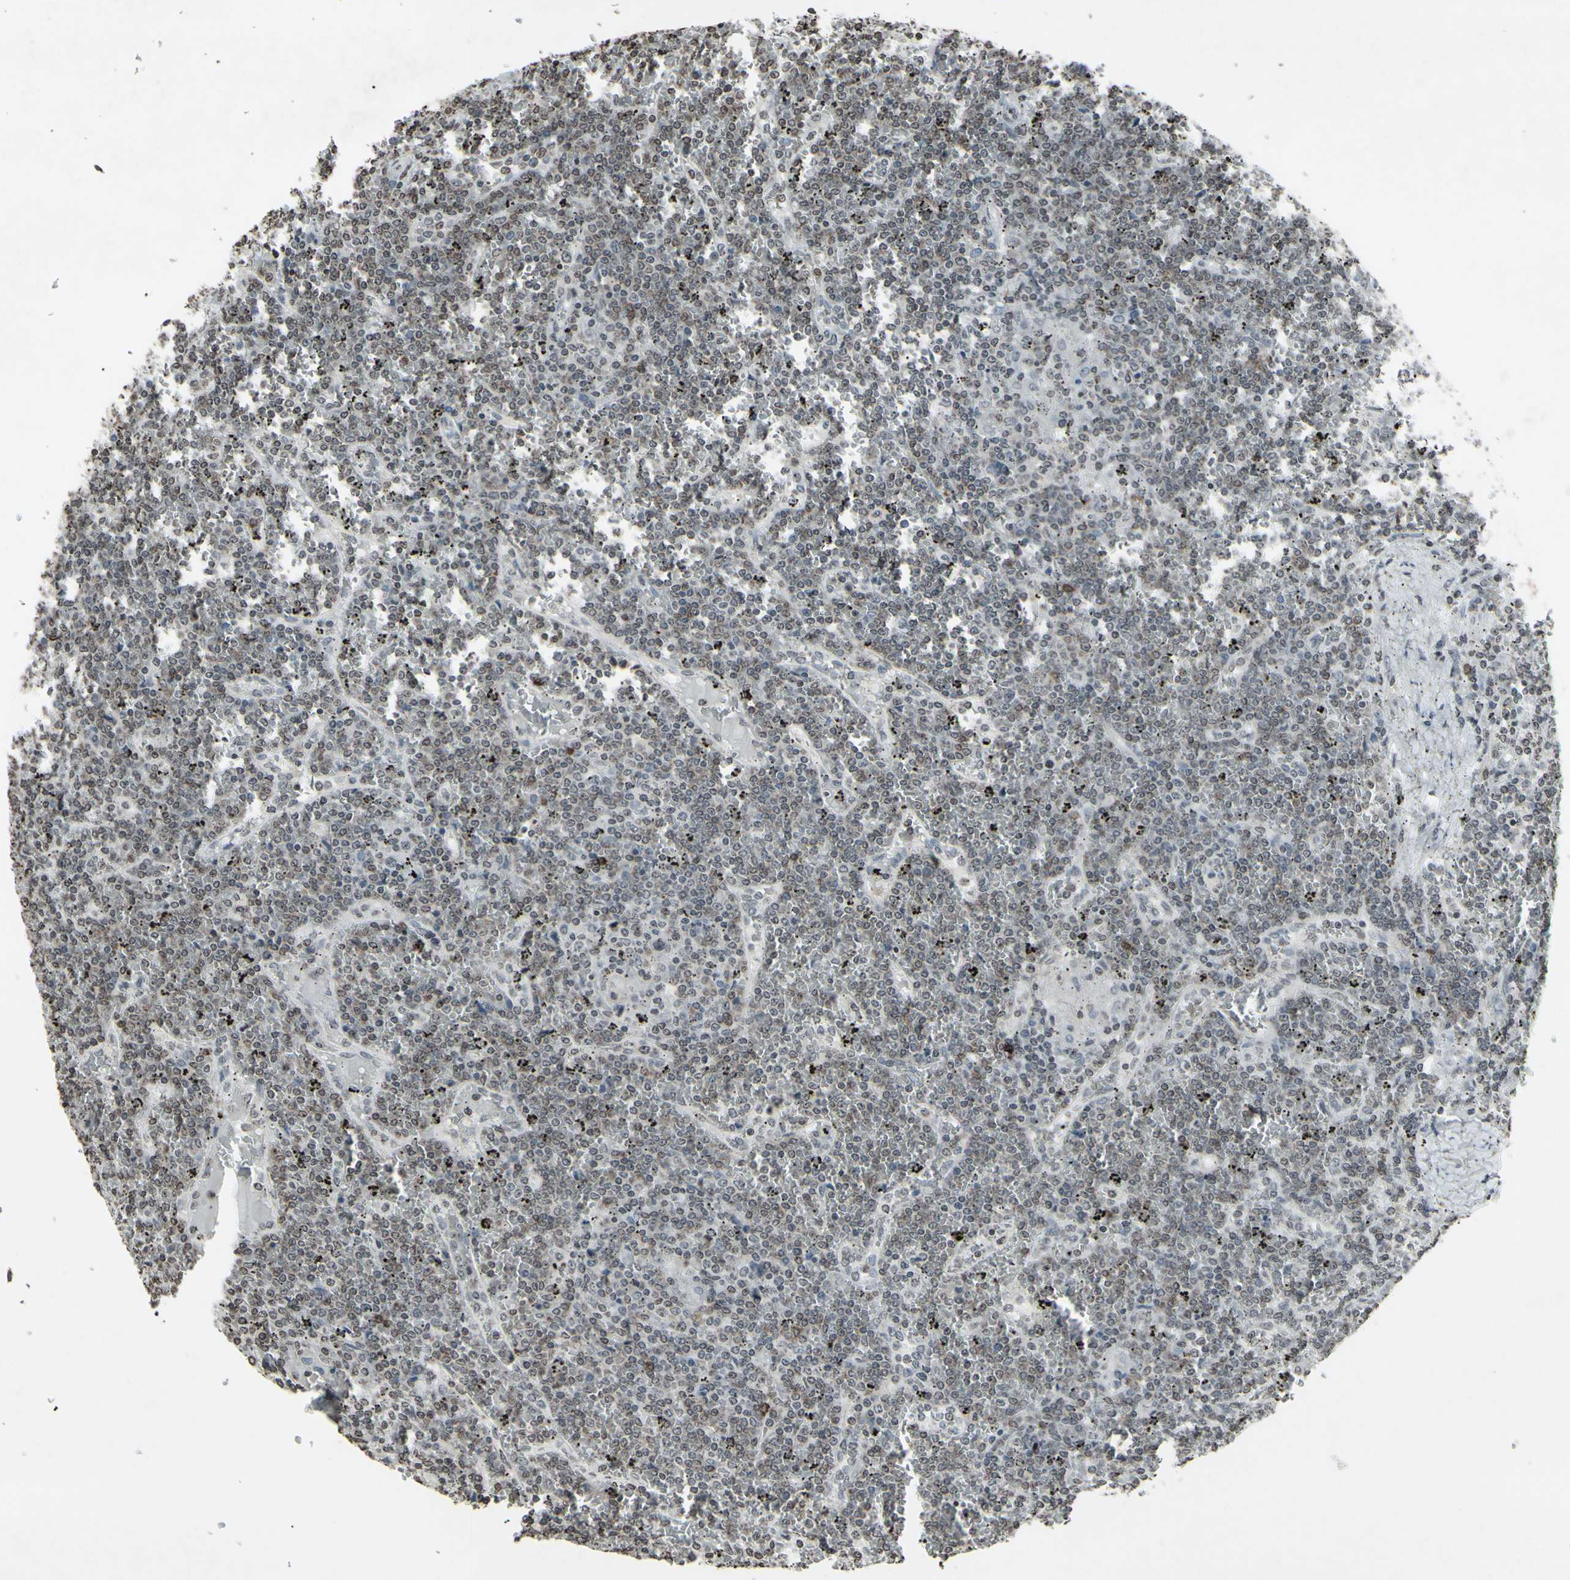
{"staining": {"intensity": "weak", "quantity": "25%-75%", "location": "cytoplasmic/membranous"}, "tissue": "lymphoma", "cell_type": "Tumor cells", "image_type": "cancer", "snomed": [{"axis": "morphology", "description": "Malignant lymphoma, non-Hodgkin's type, Low grade"}, {"axis": "topography", "description": "Spleen"}], "caption": "Tumor cells demonstrate low levels of weak cytoplasmic/membranous expression in about 25%-75% of cells in human malignant lymphoma, non-Hodgkin's type (low-grade).", "gene": "CD79B", "patient": {"sex": "female", "age": 19}}